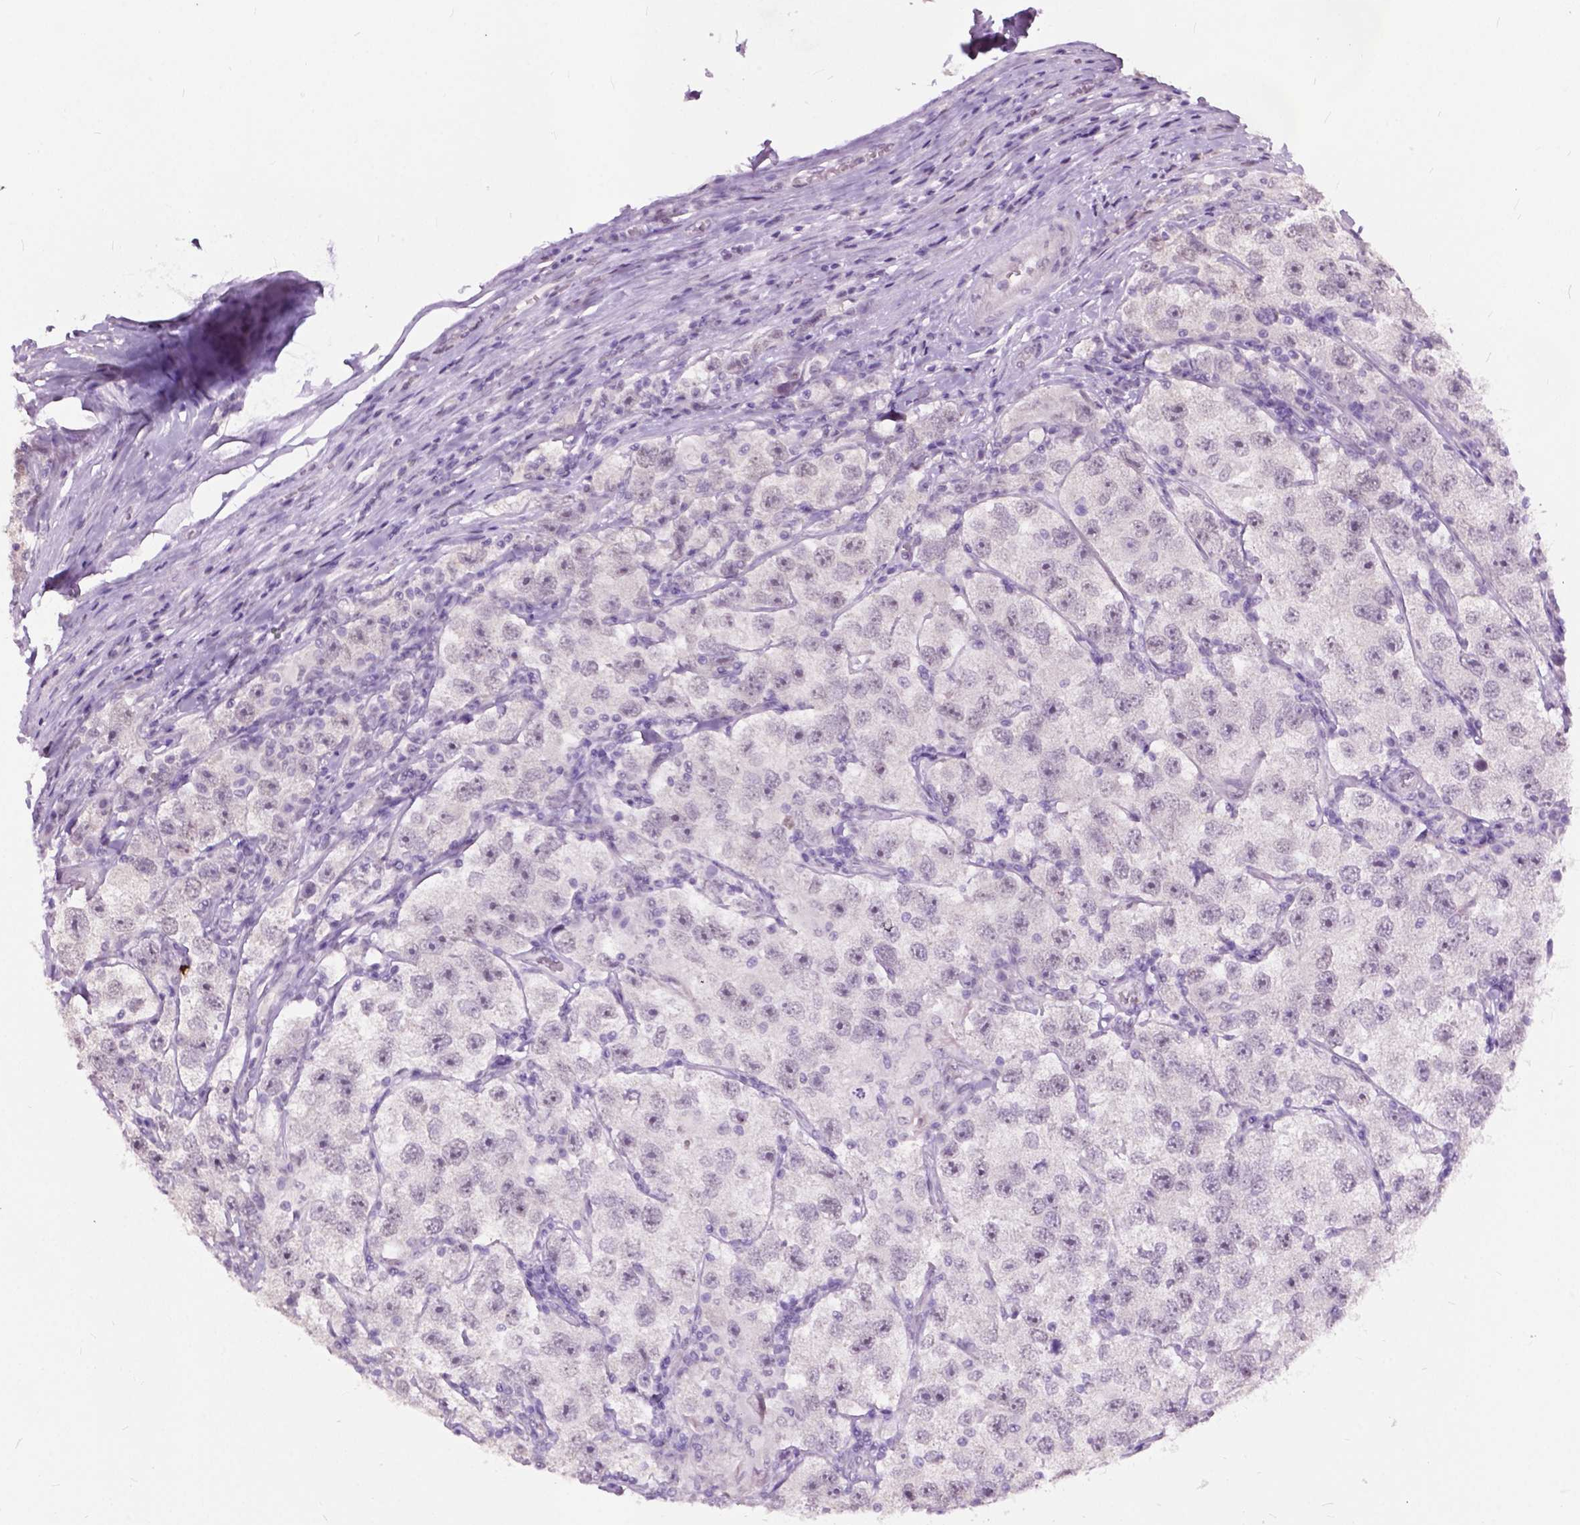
{"staining": {"intensity": "negative", "quantity": "none", "location": "none"}, "tissue": "testis cancer", "cell_type": "Tumor cells", "image_type": "cancer", "snomed": [{"axis": "morphology", "description": "Seminoma, NOS"}, {"axis": "topography", "description": "Testis"}], "caption": "Immunohistochemistry (IHC) of human seminoma (testis) demonstrates no staining in tumor cells.", "gene": "GPR37L1", "patient": {"sex": "male", "age": 26}}